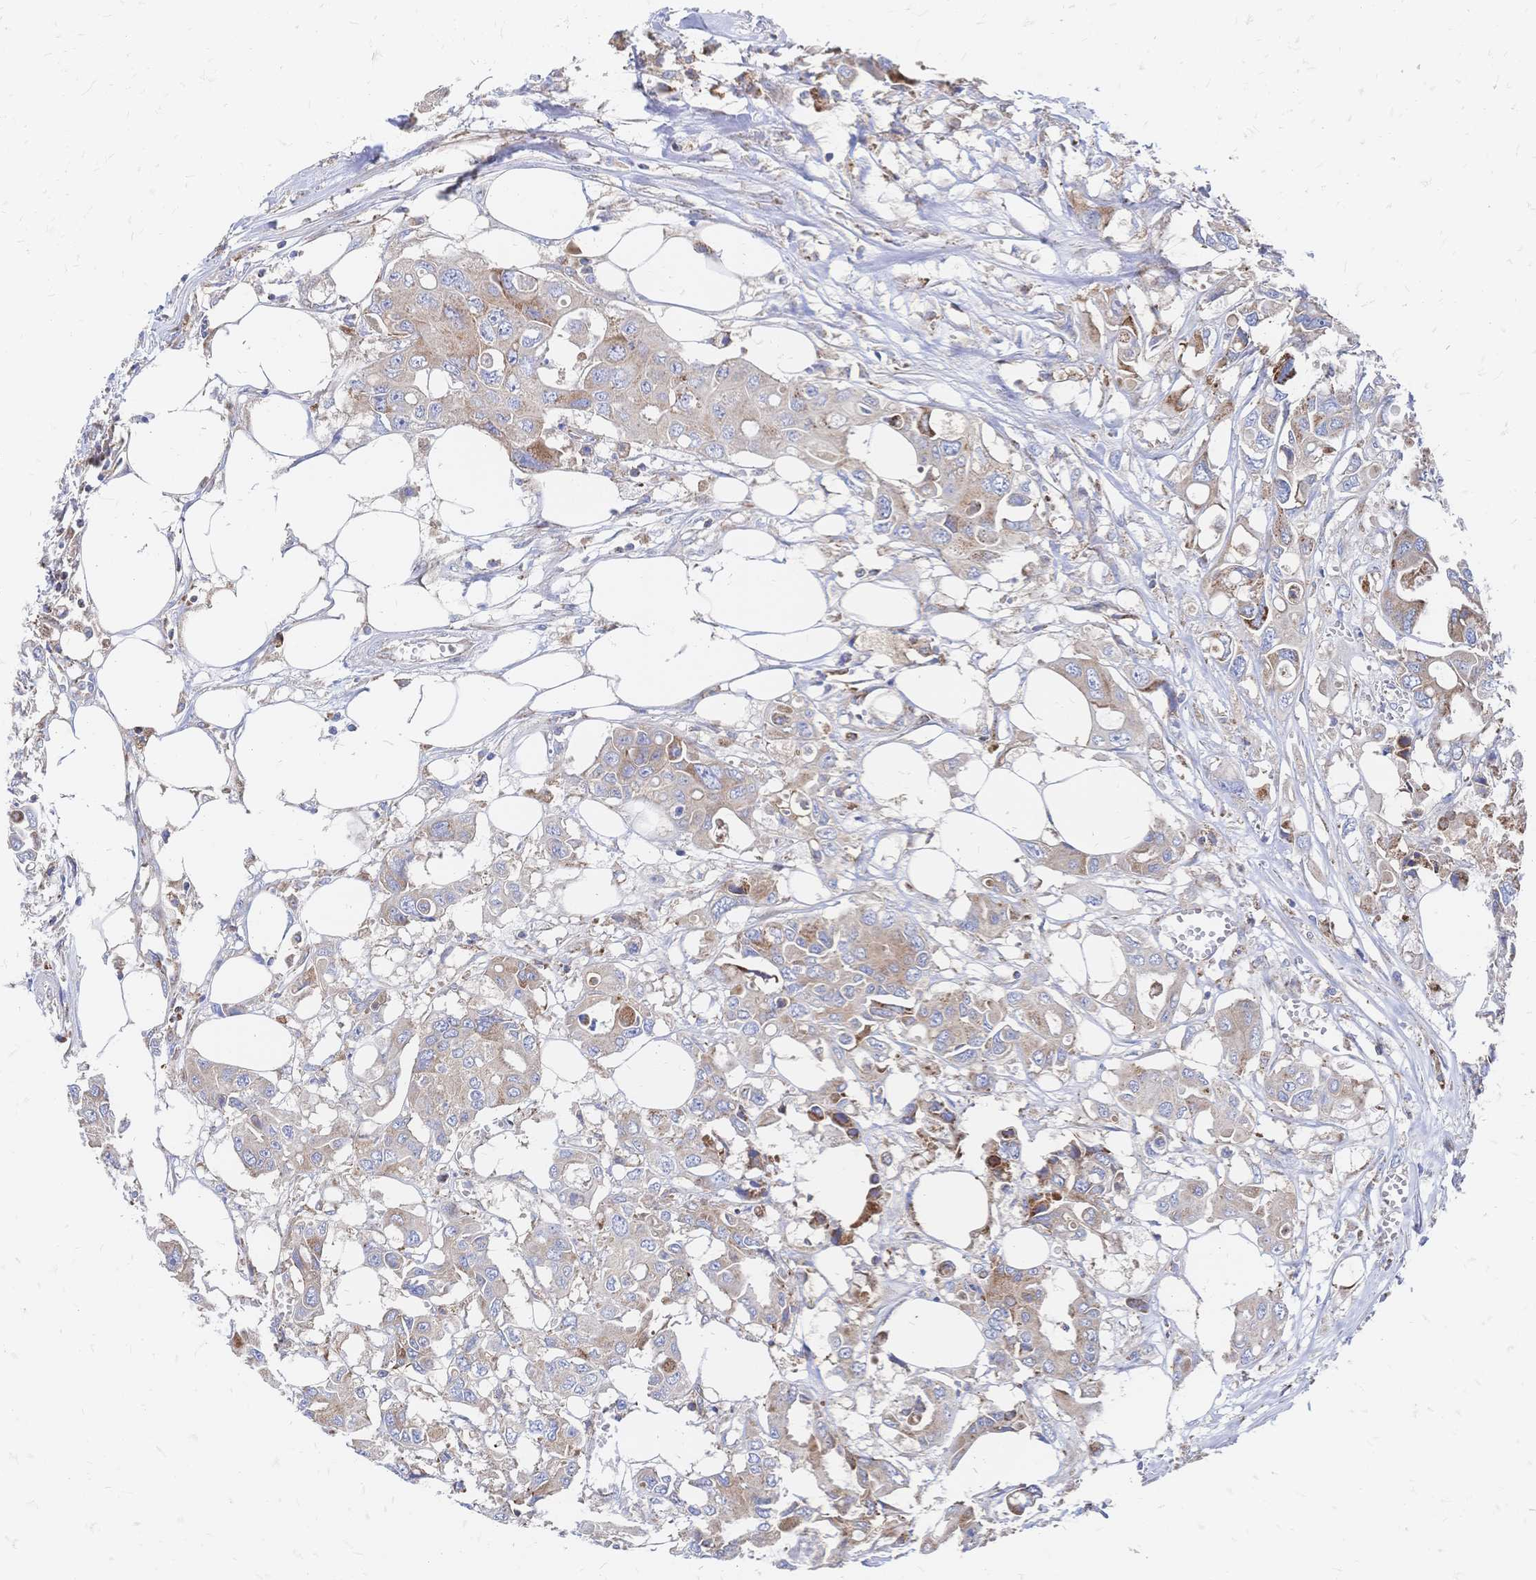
{"staining": {"intensity": "weak", "quantity": "25%-75%", "location": "cytoplasmic/membranous"}, "tissue": "colorectal cancer", "cell_type": "Tumor cells", "image_type": "cancer", "snomed": [{"axis": "morphology", "description": "Adenocarcinoma, NOS"}, {"axis": "topography", "description": "Colon"}], "caption": "Immunohistochemistry (IHC) (DAB (3,3'-diaminobenzidine)) staining of colorectal adenocarcinoma reveals weak cytoplasmic/membranous protein staining in about 25%-75% of tumor cells.", "gene": "SORBS1", "patient": {"sex": "male", "age": 77}}